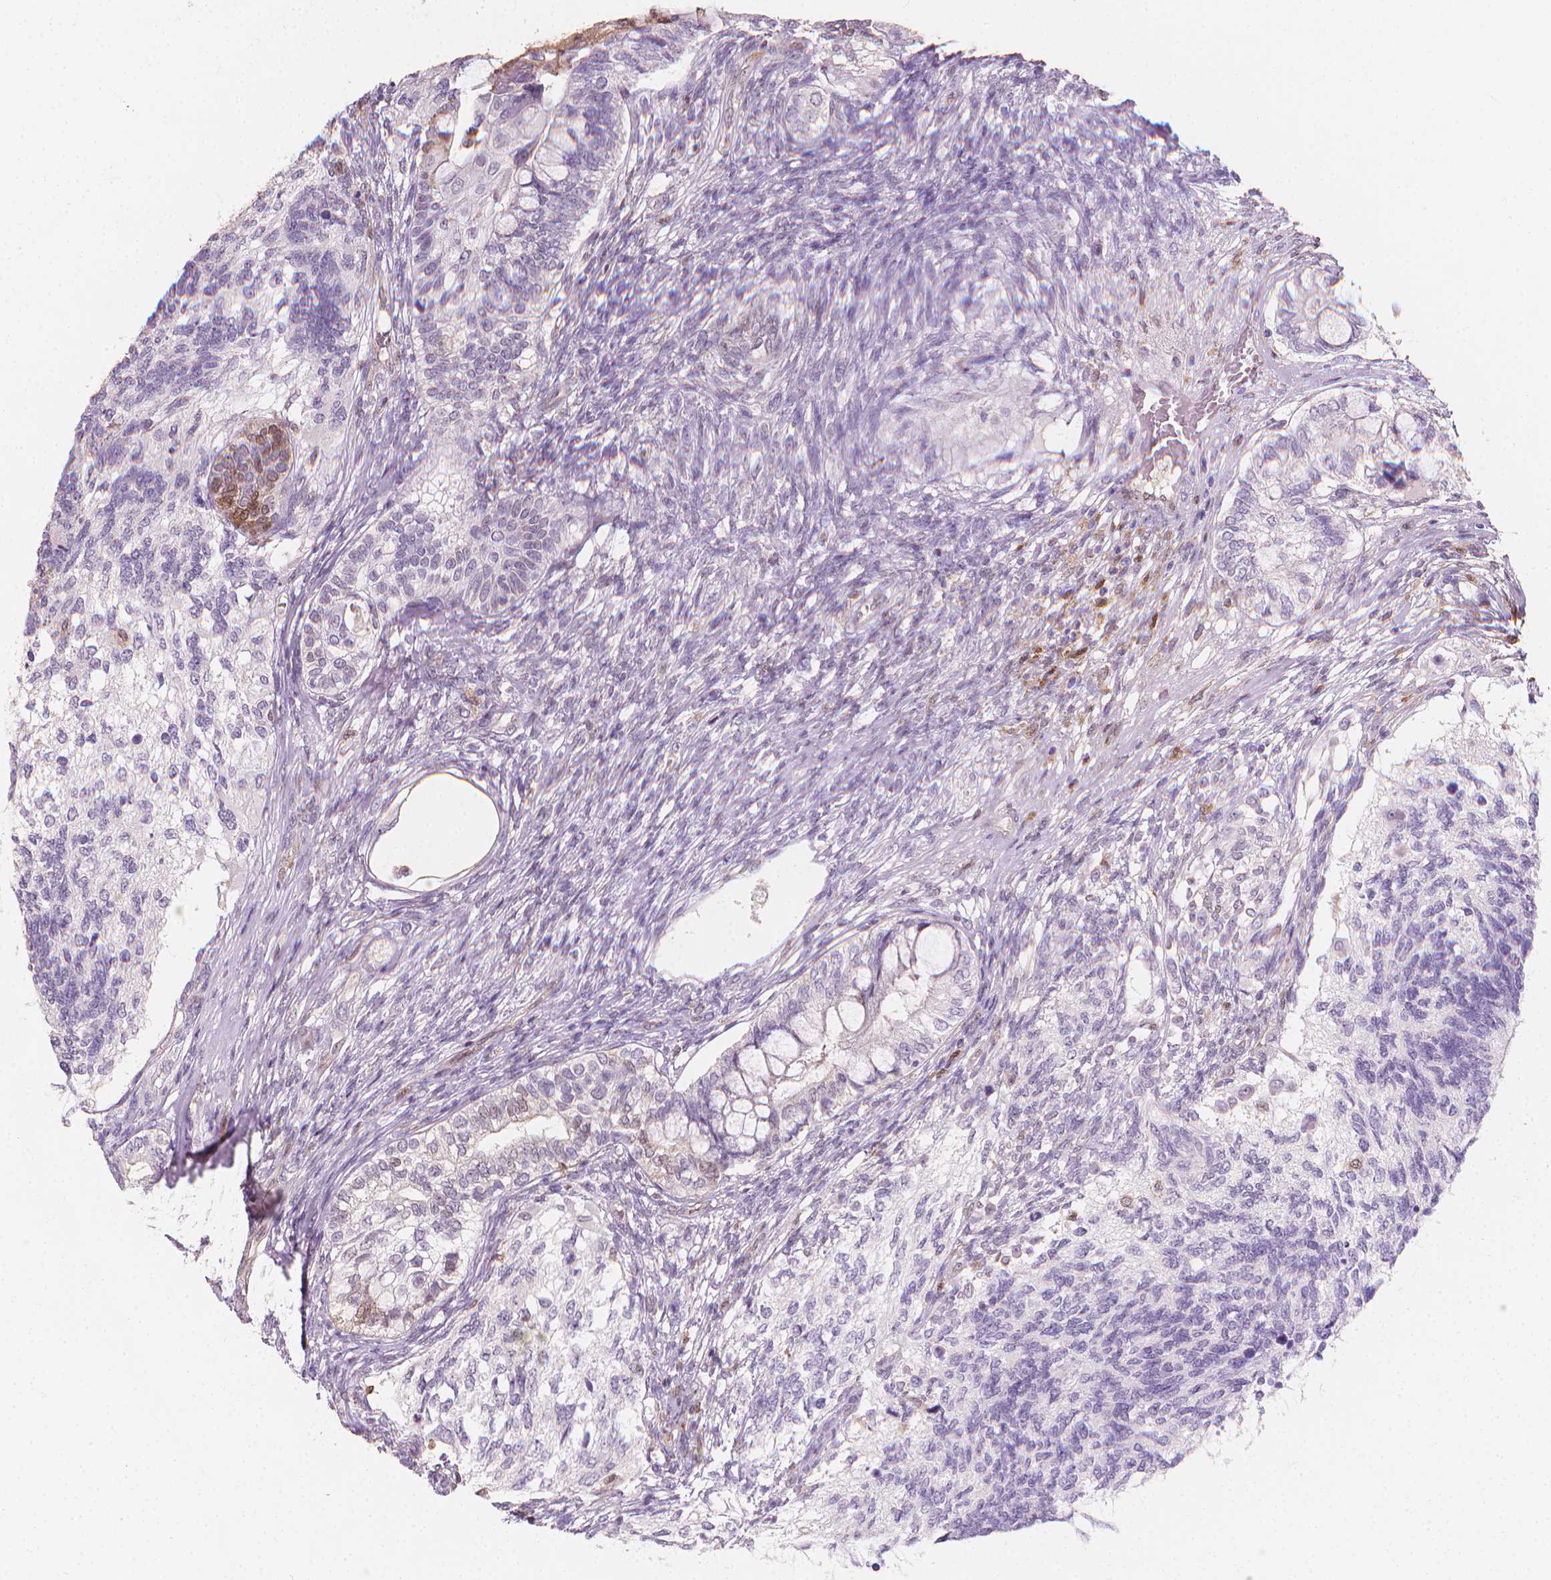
{"staining": {"intensity": "negative", "quantity": "none", "location": "none"}, "tissue": "testis cancer", "cell_type": "Tumor cells", "image_type": "cancer", "snomed": [{"axis": "morphology", "description": "Seminoma, NOS"}, {"axis": "morphology", "description": "Carcinoma, Embryonal, NOS"}, {"axis": "topography", "description": "Testis"}], "caption": "Immunohistochemistry photomicrograph of neoplastic tissue: testis cancer stained with DAB demonstrates no significant protein positivity in tumor cells.", "gene": "TNFAIP2", "patient": {"sex": "male", "age": 41}}